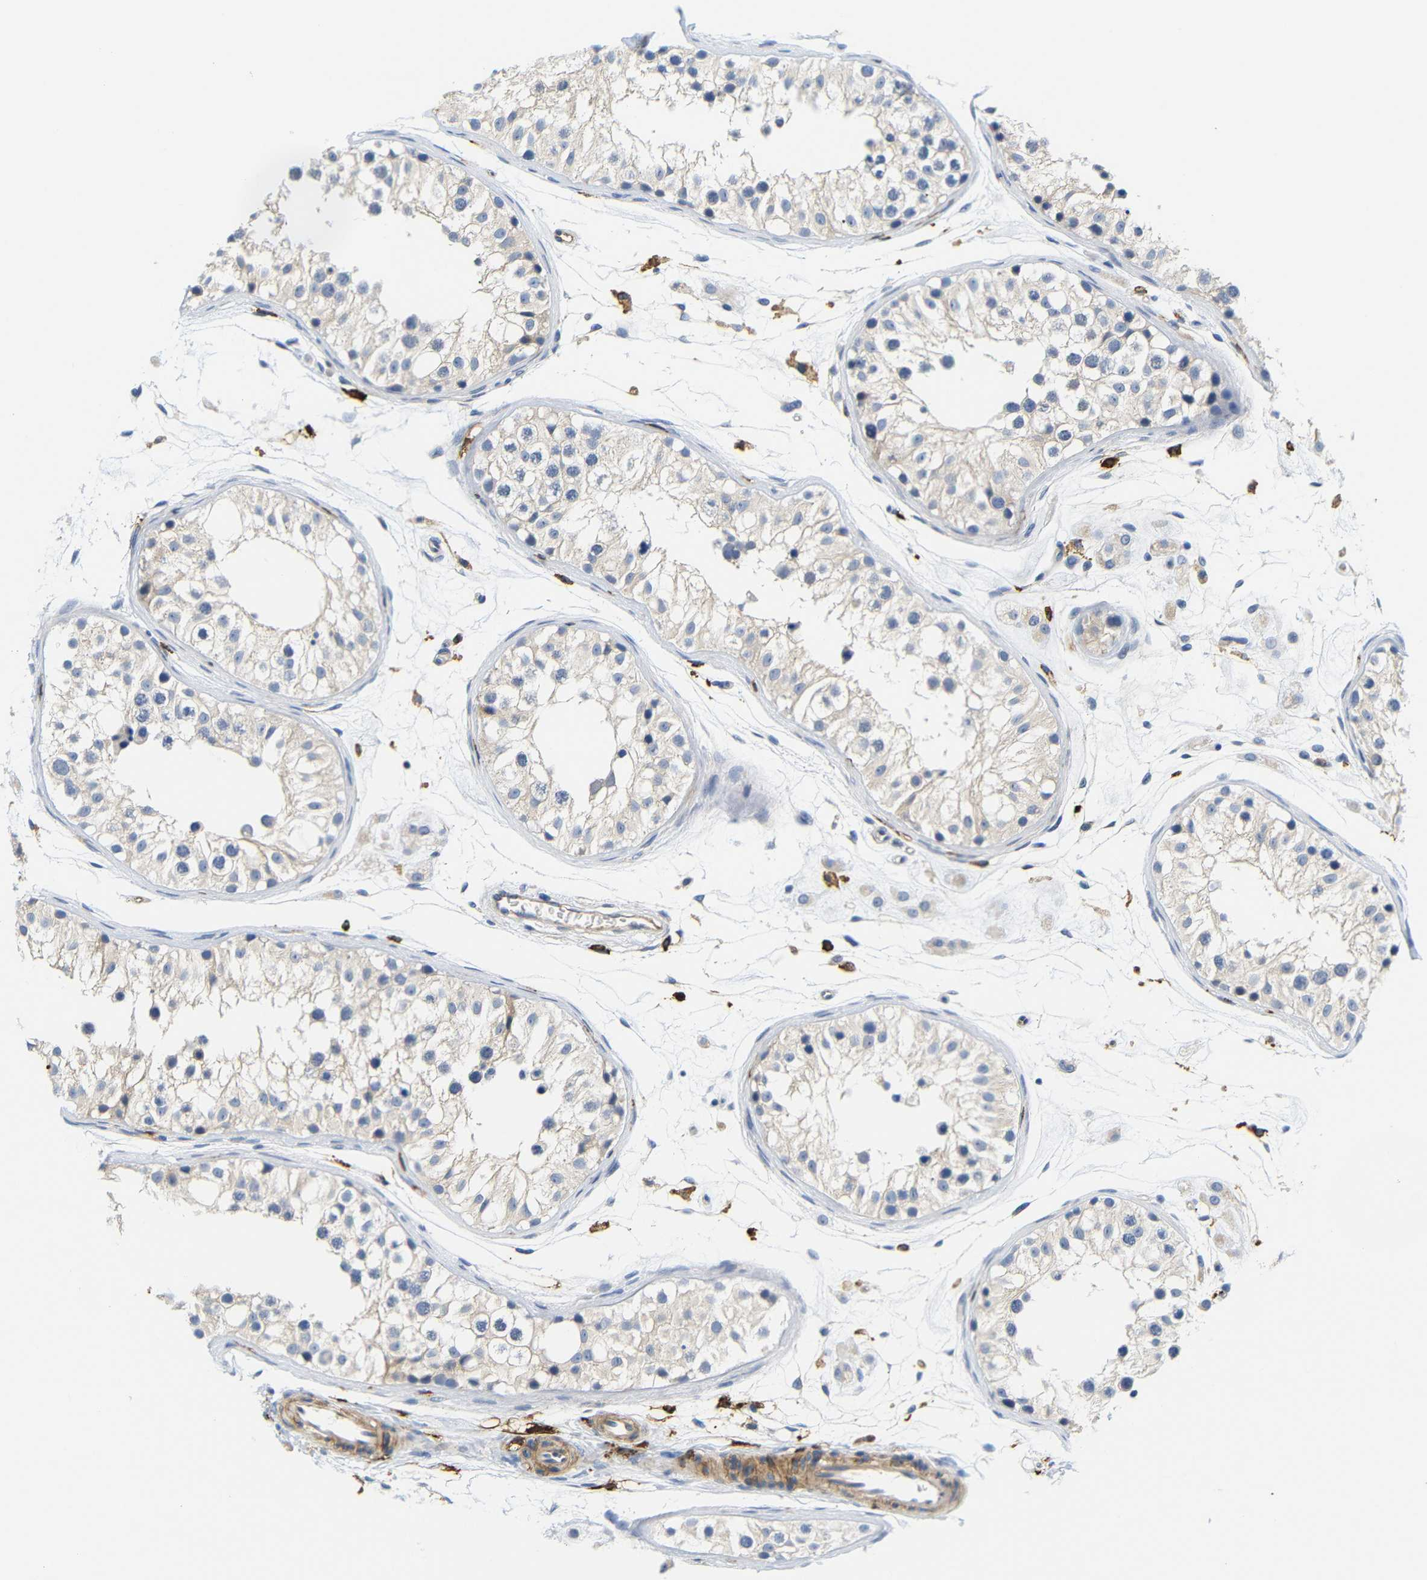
{"staining": {"intensity": "weak", "quantity": "<25%", "location": "cytoplasmic/membranous"}, "tissue": "testis", "cell_type": "Cells in seminiferous ducts", "image_type": "normal", "snomed": [{"axis": "morphology", "description": "Normal tissue, NOS"}, {"axis": "morphology", "description": "Adenocarcinoma, metastatic, NOS"}, {"axis": "topography", "description": "Testis"}], "caption": "Immunohistochemistry image of benign human testis stained for a protein (brown), which demonstrates no expression in cells in seminiferous ducts.", "gene": "HLA", "patient": {"sex": "male", "age": 26}}